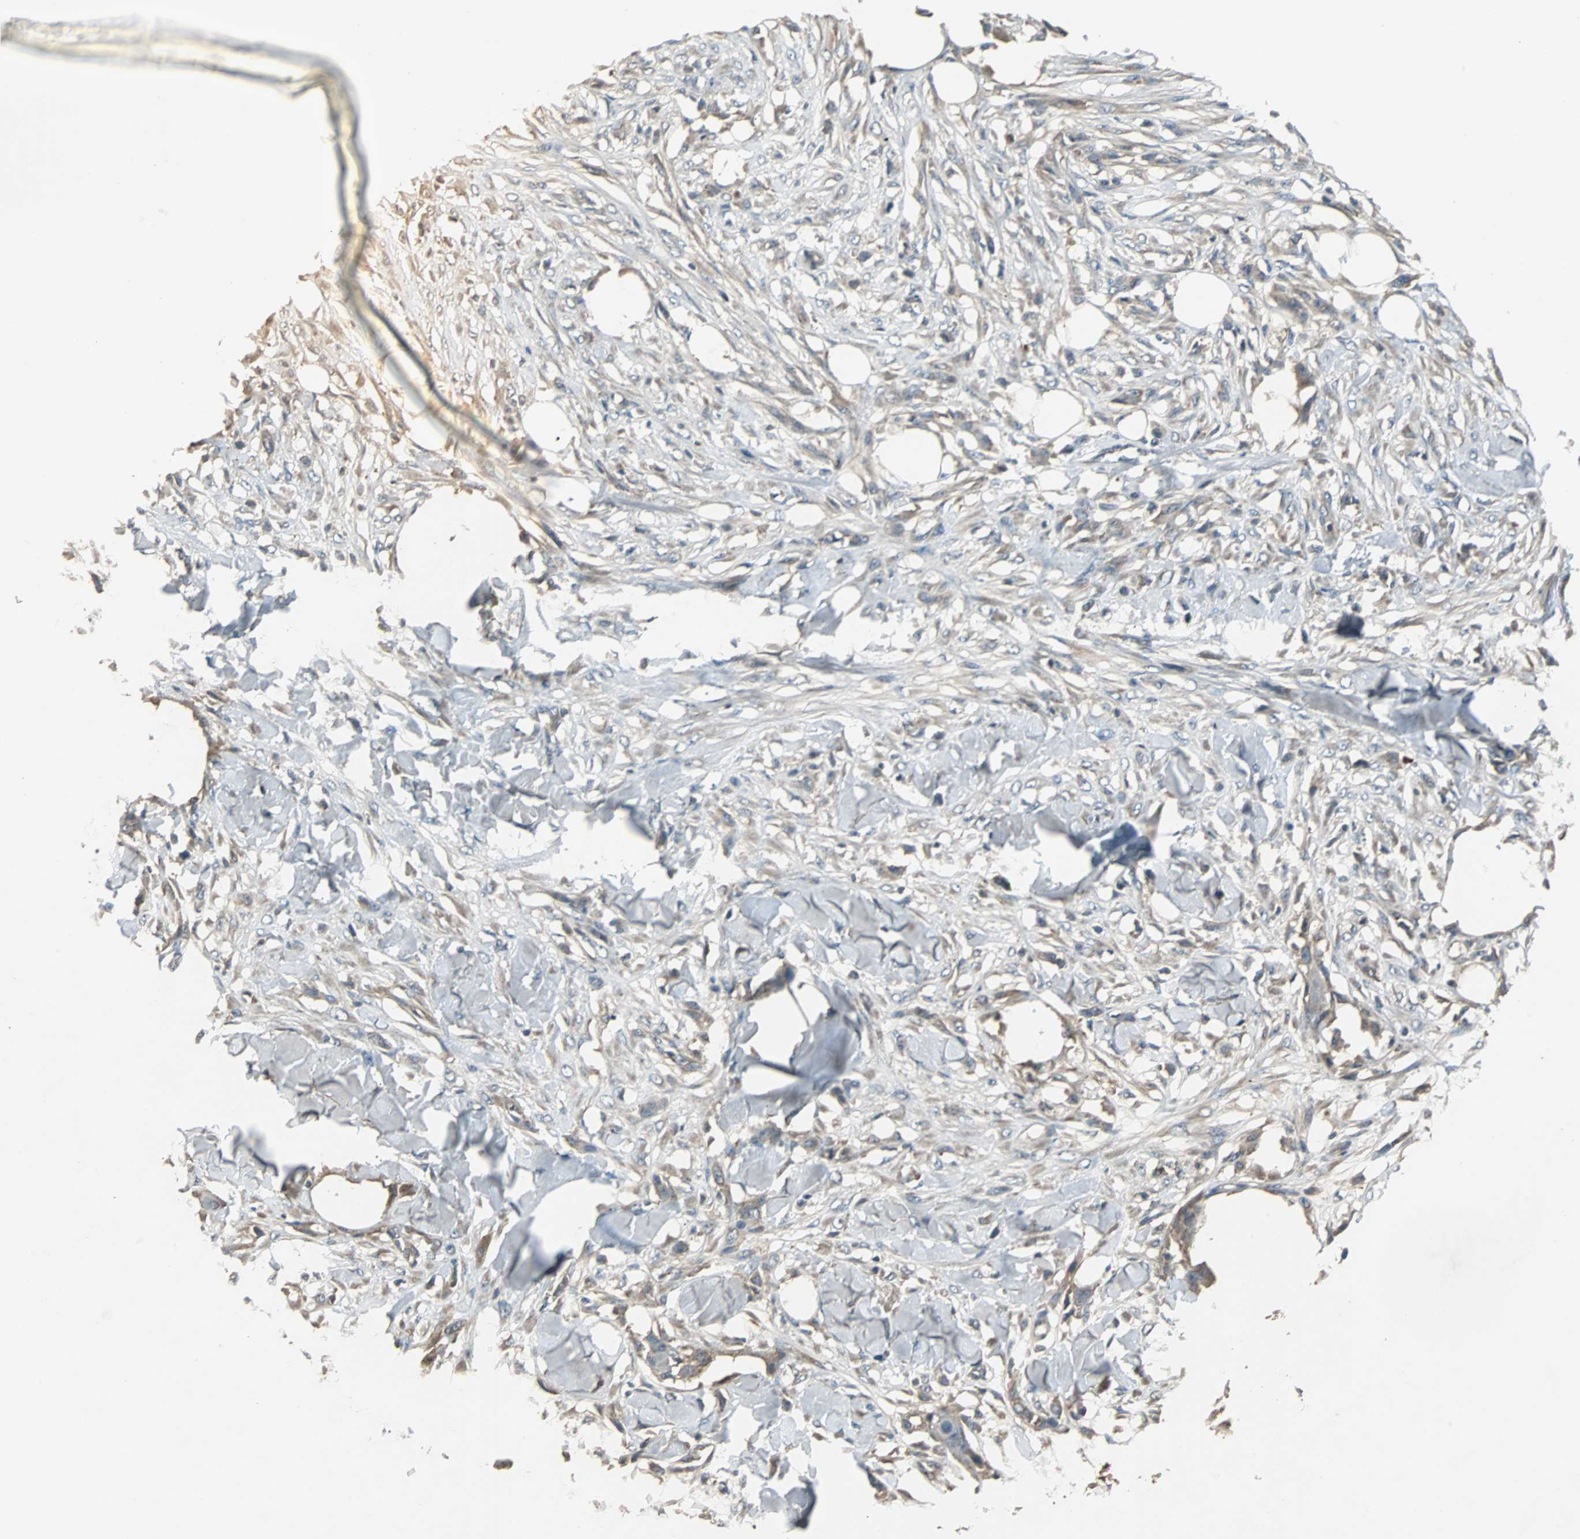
{"staining": {"intensity": "weak", "quantity": "25%-75%", "location": "cytoplasmic/membranous"}, "tissue": "skin cancer", "cell_type": "Tumor cells", "image_type": "cancer", "snomed": [{"axis": "morphology", "description": "Normal tissue, NOS"}, {"axis": "morphology", "description": "Squamous cell carcinoma, NOS"}, {"axis": "topography", "description": "Skin"}], "caption": "Squamous cell carcinoma (skin) tissue reveals weak cytoplasmic/membranous staining in approximately 25%-75% of tumor cells", "gene": "ABHD2", "patient": {"sex": "female", "age": 59}}